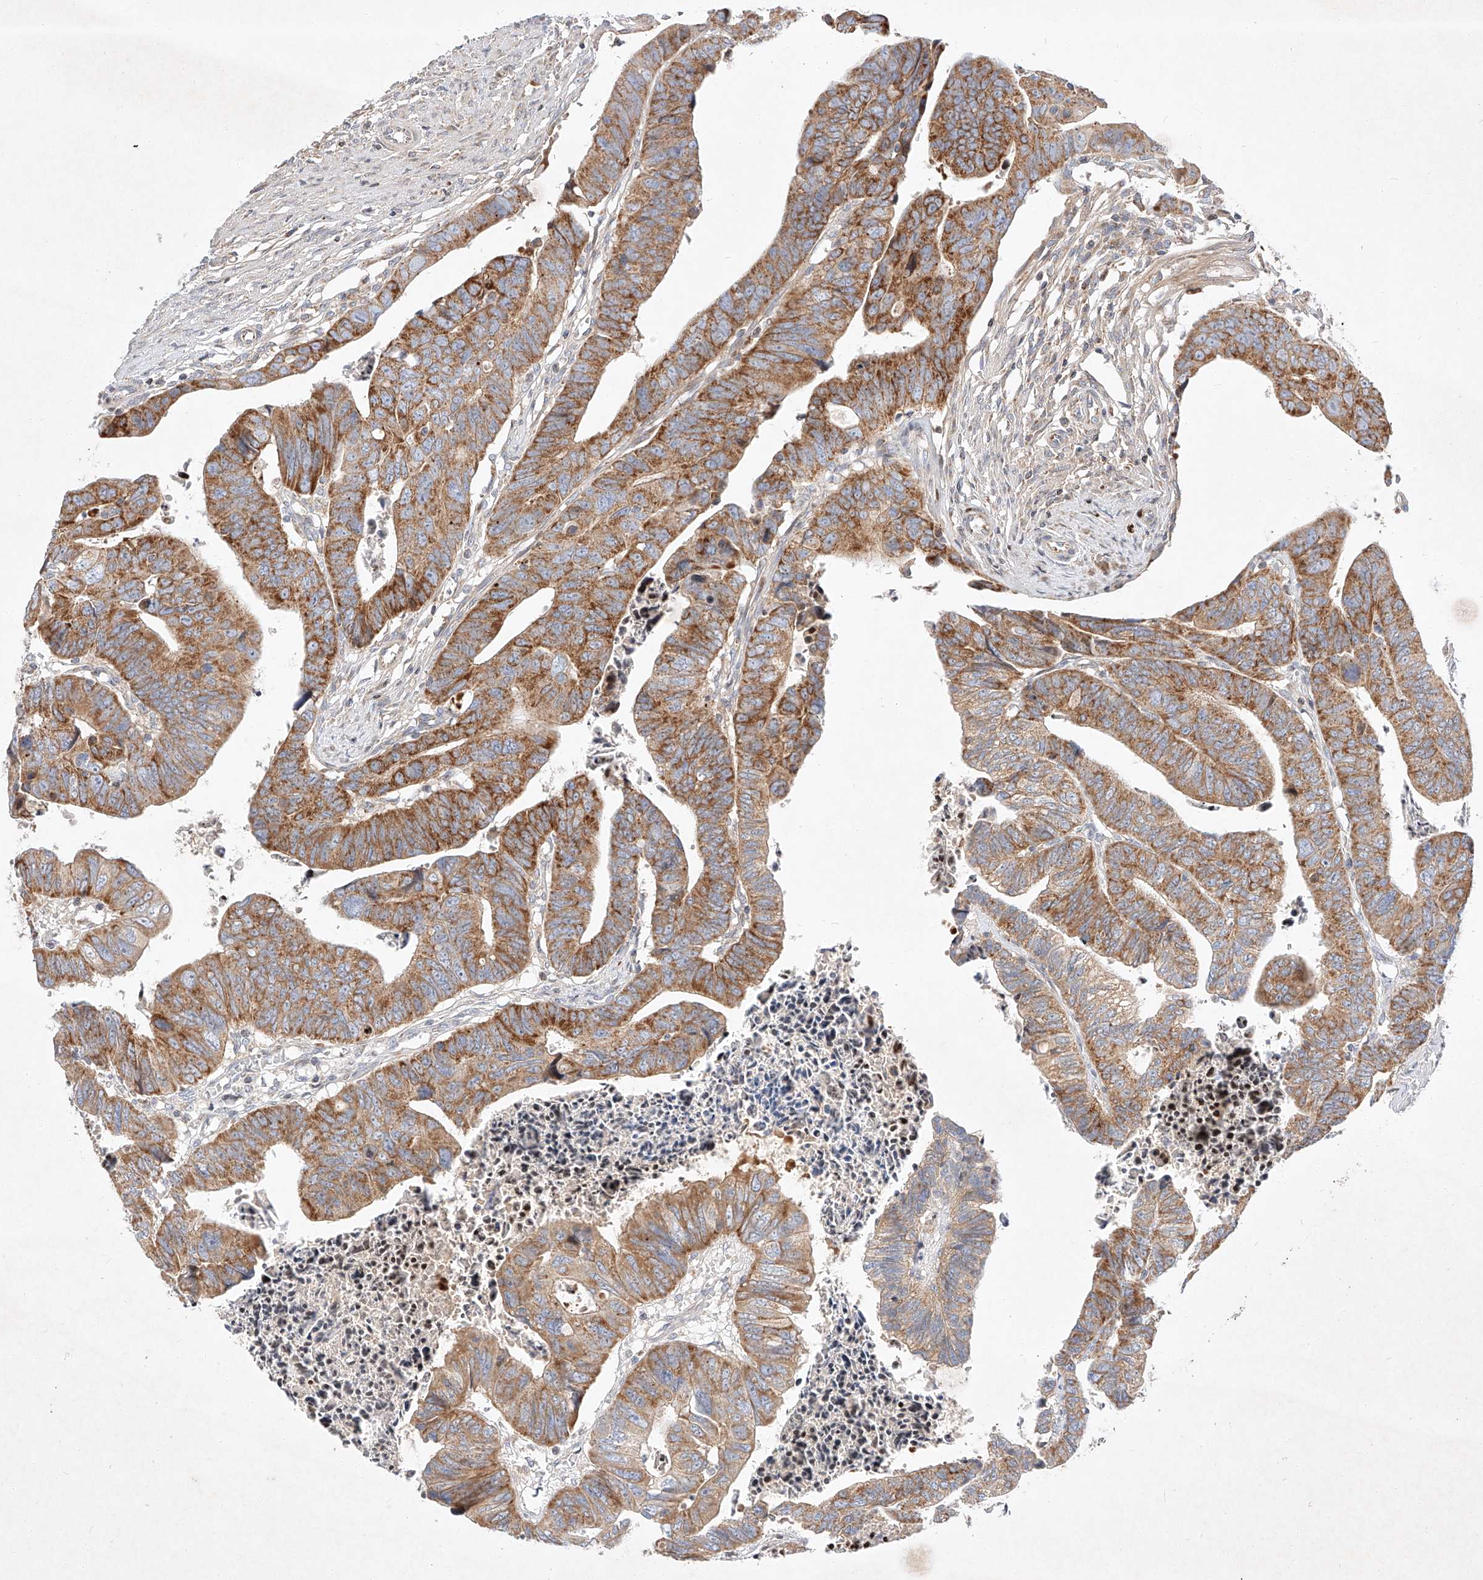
{"staining": {"intensity": "moderate", "quantity": ">75%", "location": "cytoplasmic/membranous"}, "tissue": "colorectal cancer", "cell_type": "Tumor cells", "image_type": "cancer", "snomed": [{"axis": "morphology", "description": "Adenocarcinoma, NOS"}, {"axis": "topography", "description": "Rectum"}], "caption": "About >75% of tumor cells in human colorectal cancer exhibit moderate cytoplasmic/membranous protein staining as visualized by brown immunohistochemical staining.", "gene": "OSGEPL1", "patient": {"sex": "female", "age": 65}}